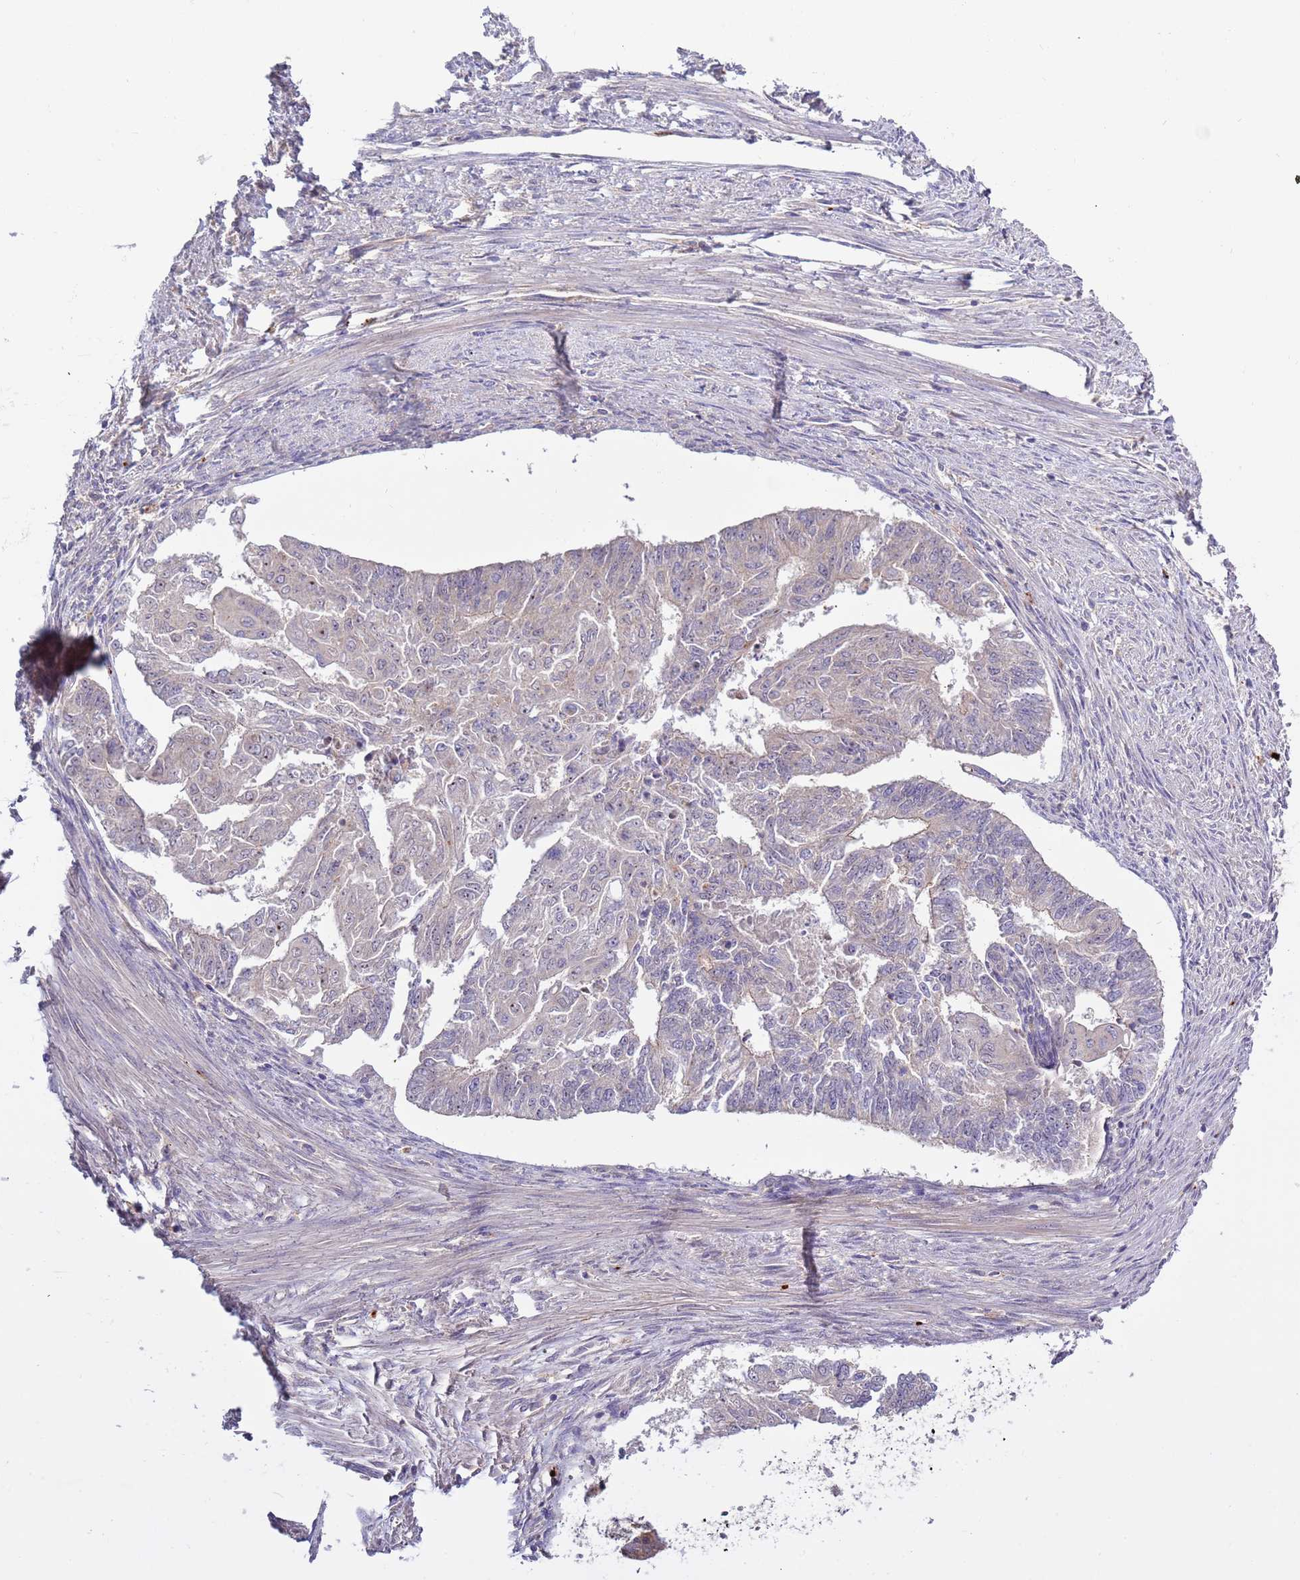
{"staining": {"intensity": "negative", "quantity": "none", "location": "none"}, "tissue": "endometrial cancer", "cell_type": "Tumor cells", "image_type": "cancer", "snomed": [{"axis": "morphology", "description": "Adenocarcinoma, NOS"}, {"axis": "topography", "description": "Endometrium"}], "caption": "The IHC photomicrograph has no significant staining in tumor cells of endometrial cancer (adenocarcinoma) tissue.", "gene": "VPS36", "patient": {"sex": "female", "age": 32}}